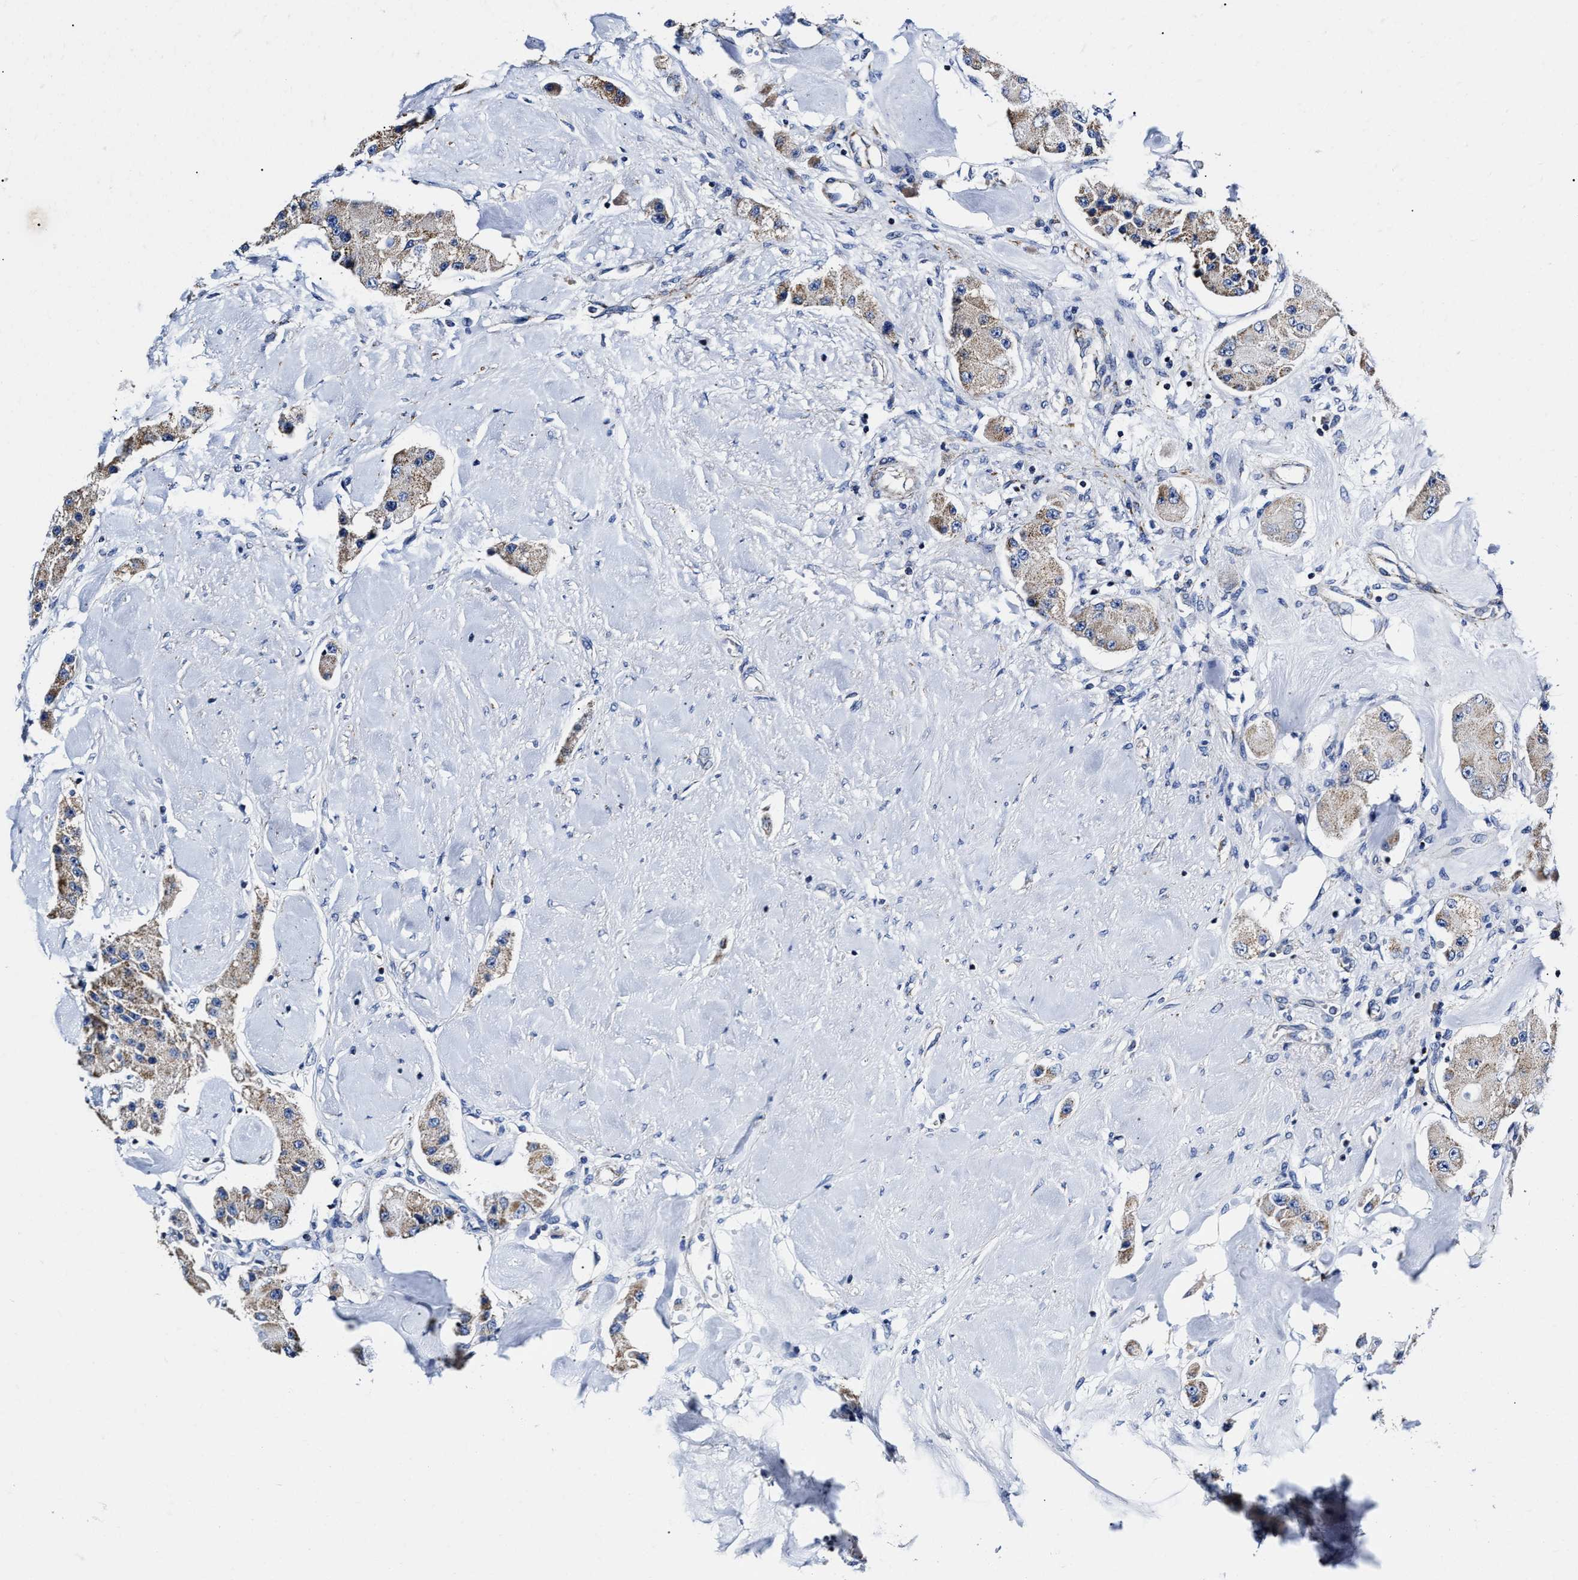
{"staining": {"intensity": "moderate", "quantity": ">75%", "location": "cytoplasmic/membranous"}, "tissue": "carcinoid", "cell_type": "Tumor cells", "image_type": "cancer", "snomed": [{"axis": "morphology", "description": "Carcinoid, malignant, NOS"}, {"axis": "topography", "description": "Pancreas"}], "caption": "A histopathology image showing moderate cytoplasmic/membranous expression in about >75% of tumor cells in malignant carcinoid, as visualized by brown immunohistochemical staining.", "gene": "HINT2", "patient": {"sex": "male", "age": 41}}